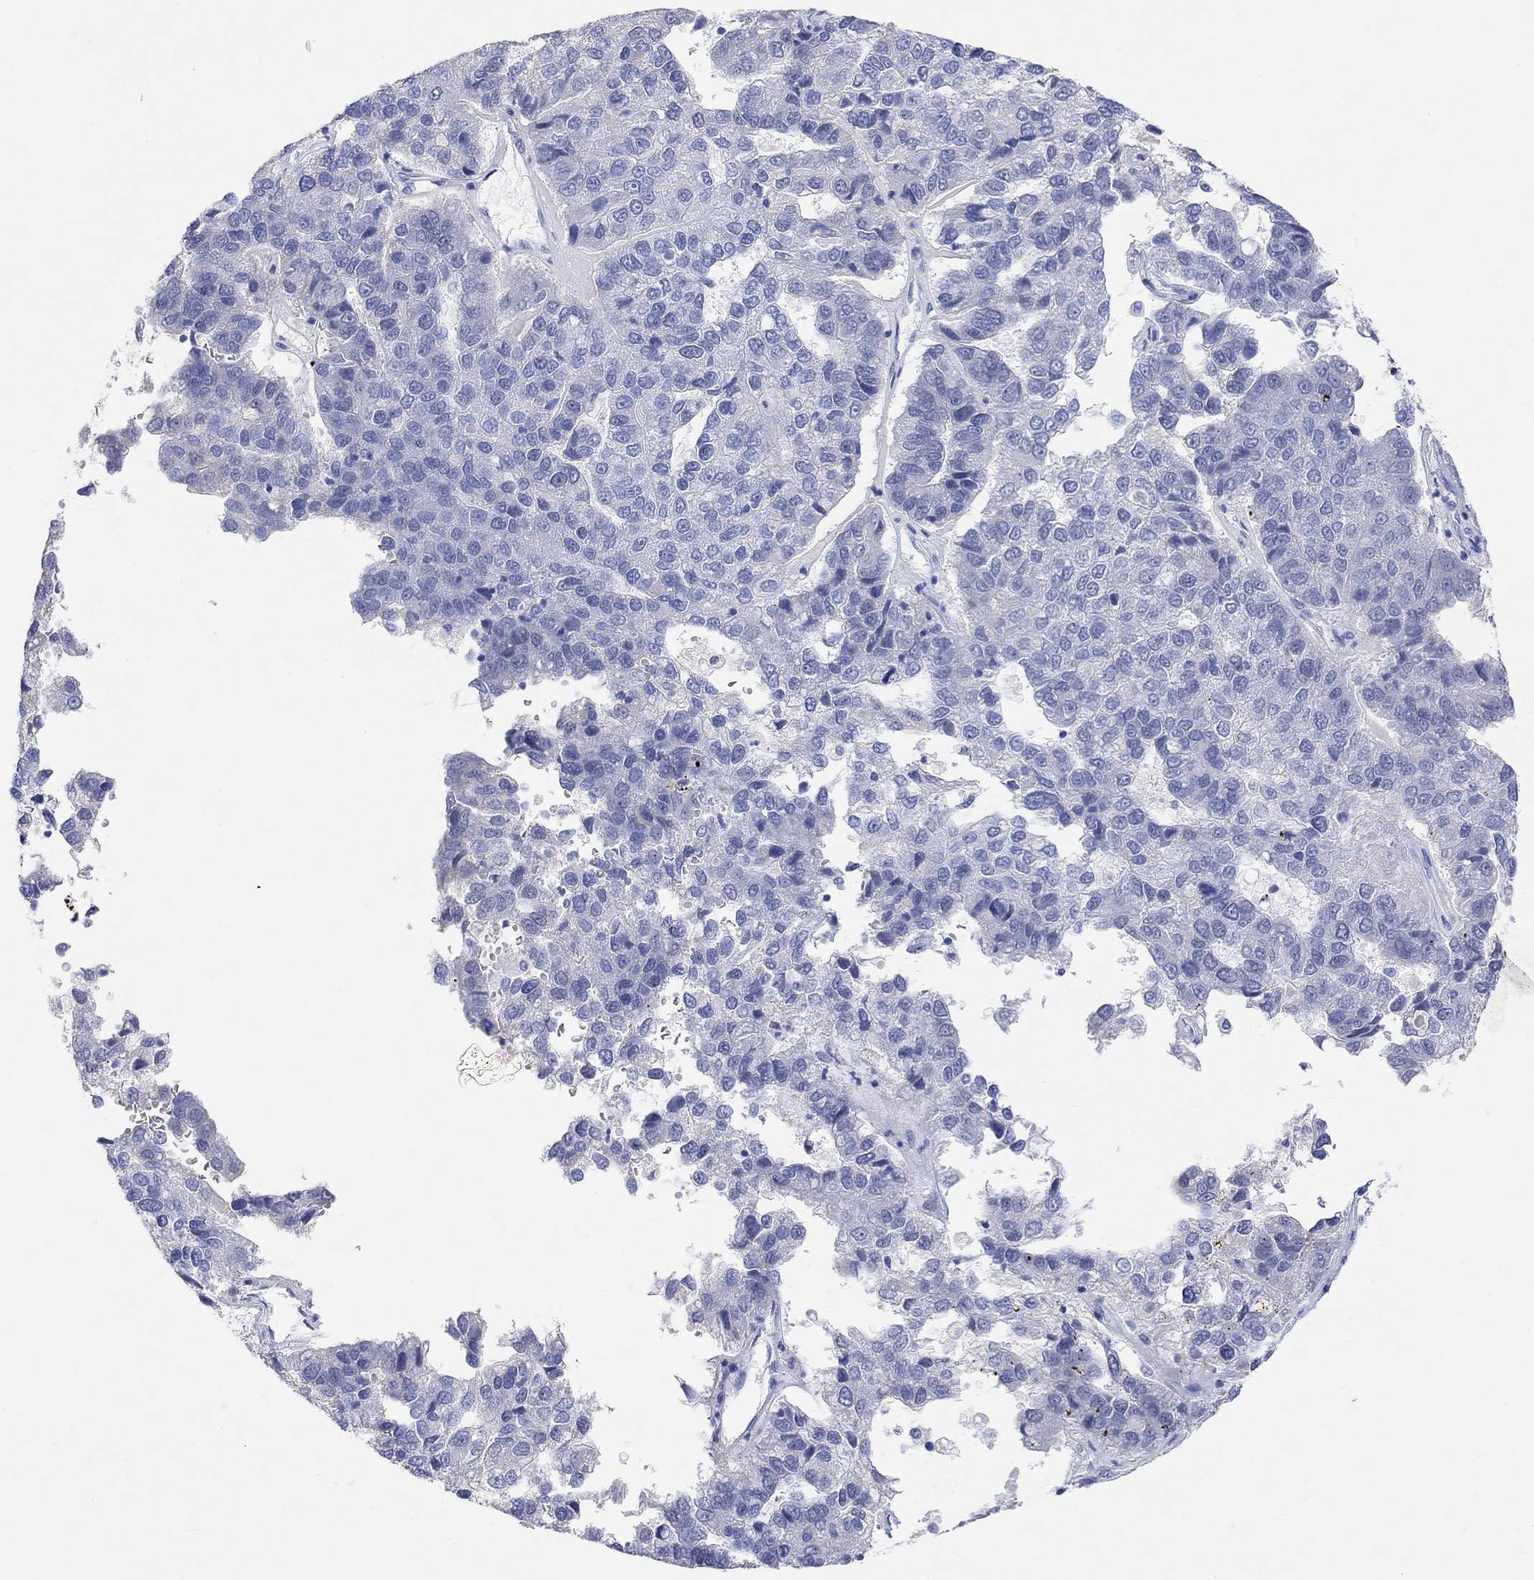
{"staining": {"intensity": "negative", "quantity": "none", "location": "none"}, "tissue": "pancreatic cancer", "cell_type": "Tumor cells", "image_type": "cancer", "snomed": [{"axis": "morphology", "description": "Adenocarcinoma, NOS"}, {"axis": "topography", "description": "Pancreas"}], "caption": "This is an IHC histopathology image of human adenocarcinoma (pancreatic). There is no staining in tumor cells.", "gene": "TYR", "patient": {"sex": "female", "age": 61}}